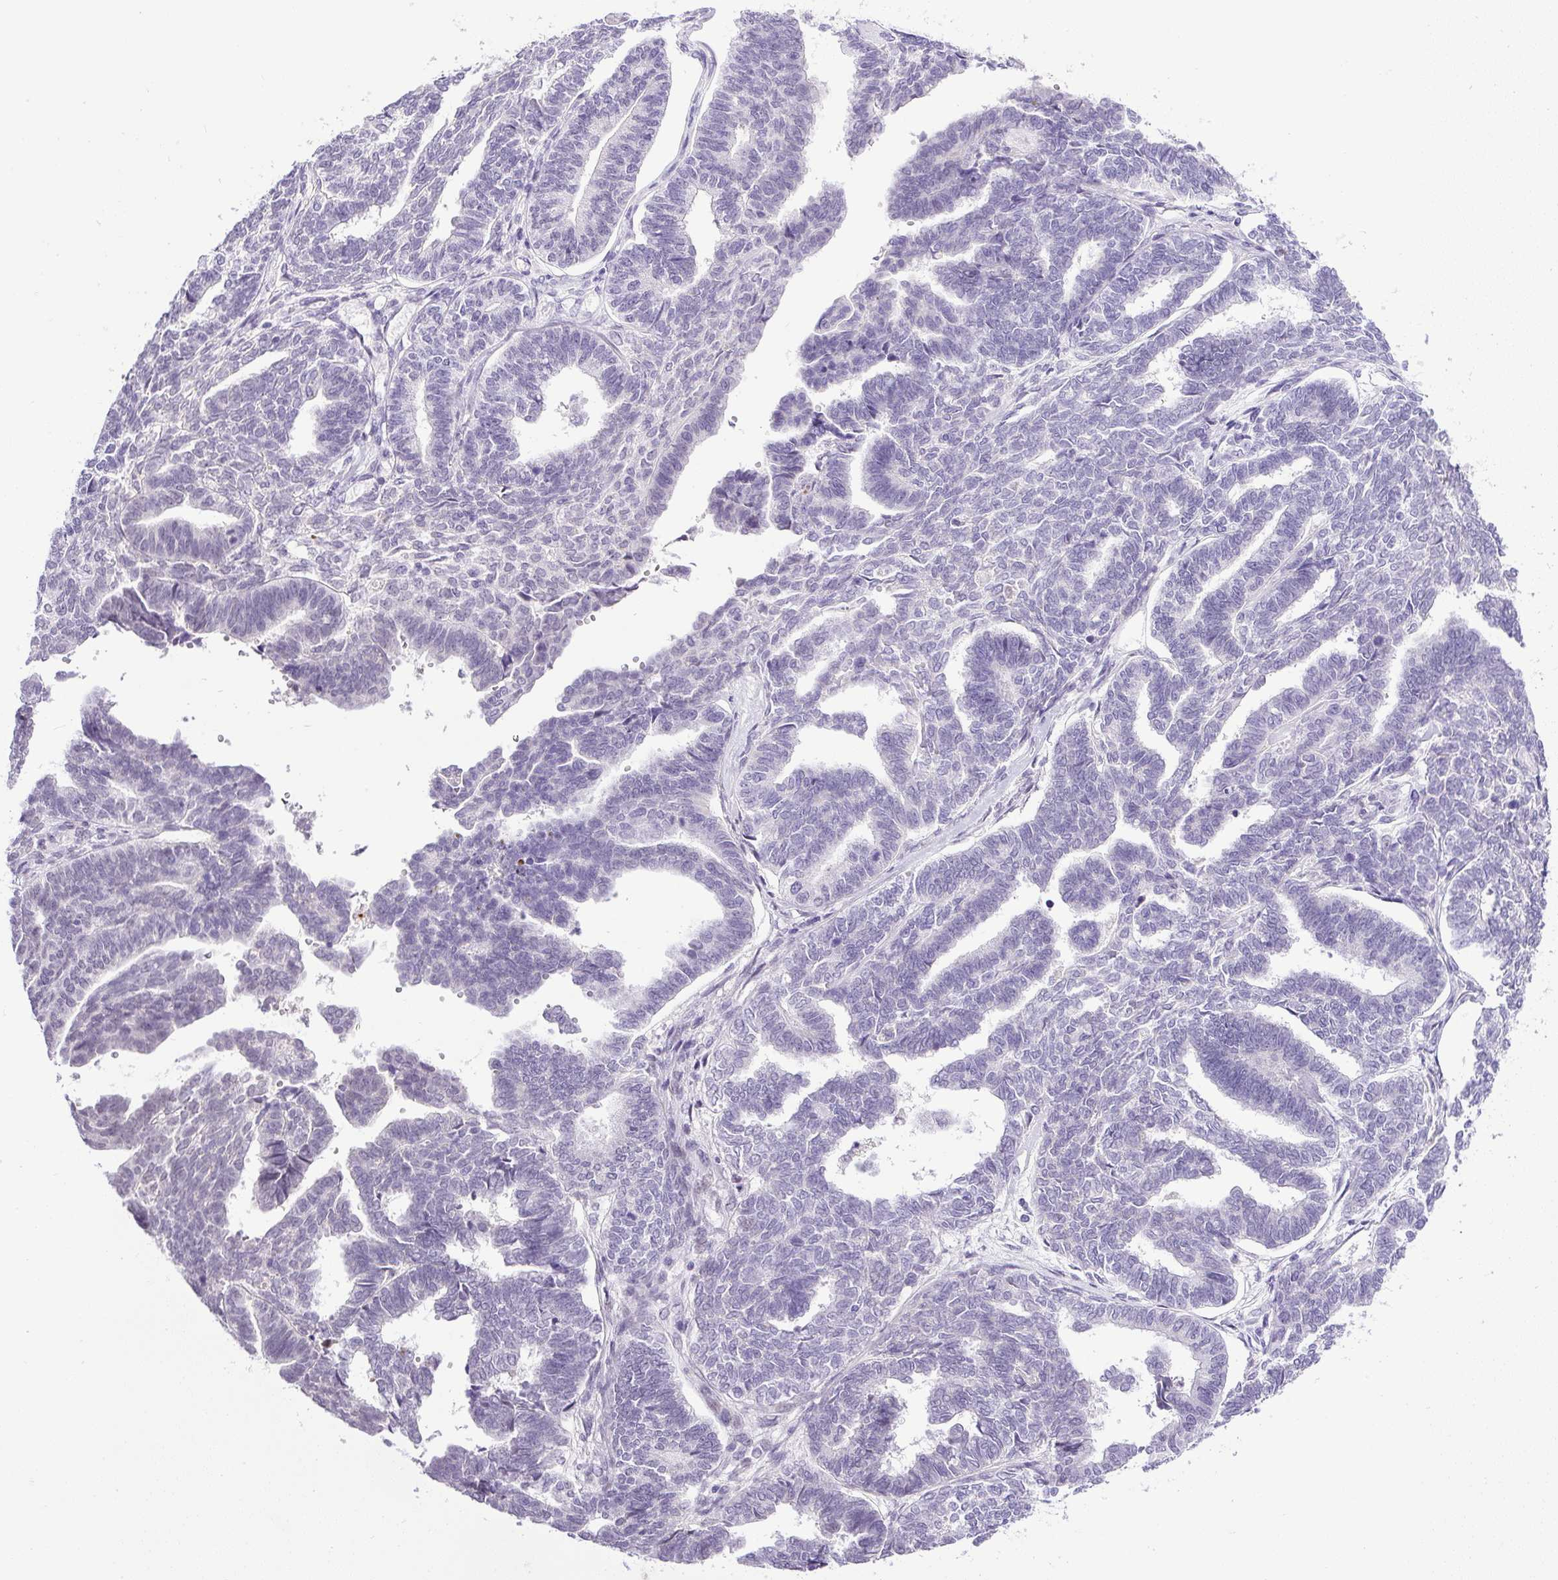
{"staining": {"intensity": "negative", "quantity": "none", "location": "none"}, "tissue": "endometrial cancer", "cell_type": "Tumor cells", "image_type": "cancer", "snomed": [{"axis": "morphology", "description": "Adenocarcinoma, NOS"}, {"axis": "topography", "description": "Endometrium"}], "caption": "IHC micrograph of neoplastic tissue: human adenocarcinoma (endometrial) stained with DAB exhibits no significant protein positivity in tumor cells. (IHC, brightfield microscopy, high magnification).", "gene": "WNT10B", "patient": {"sex": "female", "age": 70}}